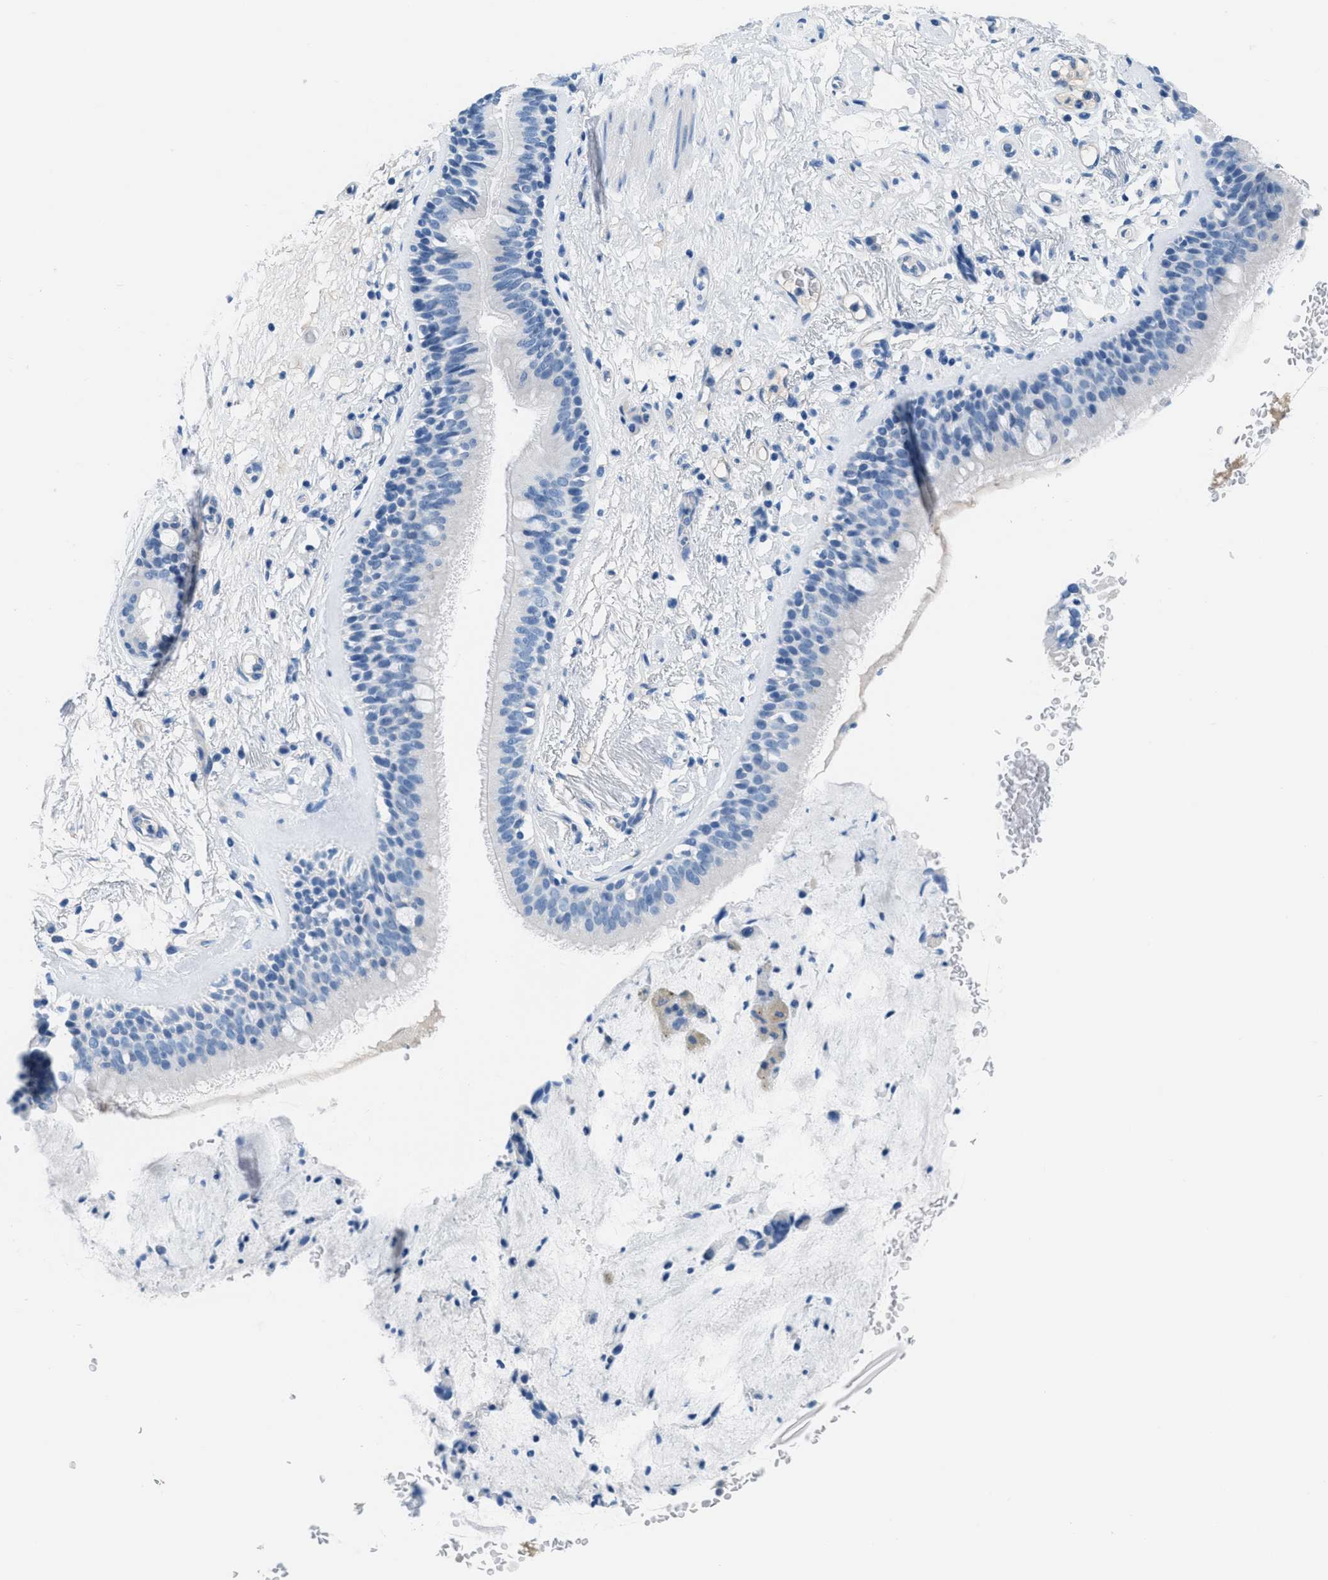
{"staining": {"intensity": "negative", "quantity": "none", "location": "none"}, "tissue": "bronchus", "cell_type": "Respiratory epithelial cells", "image_type": "normal", "snomed": [{"axis": "morphology", "description": "Normal tissue, NOS"}, {"axis": "topography", "description": "Cartilage tissue"}], "caption": "Protein analysis of normal bronchus exhibits no significant staining in respiratory epithelial cells. (DAB (3,3'-diaminobenzidine) IHC, high magnification).", "gene": "MGARP", "patient": {"sex": "female", "age": 63}}